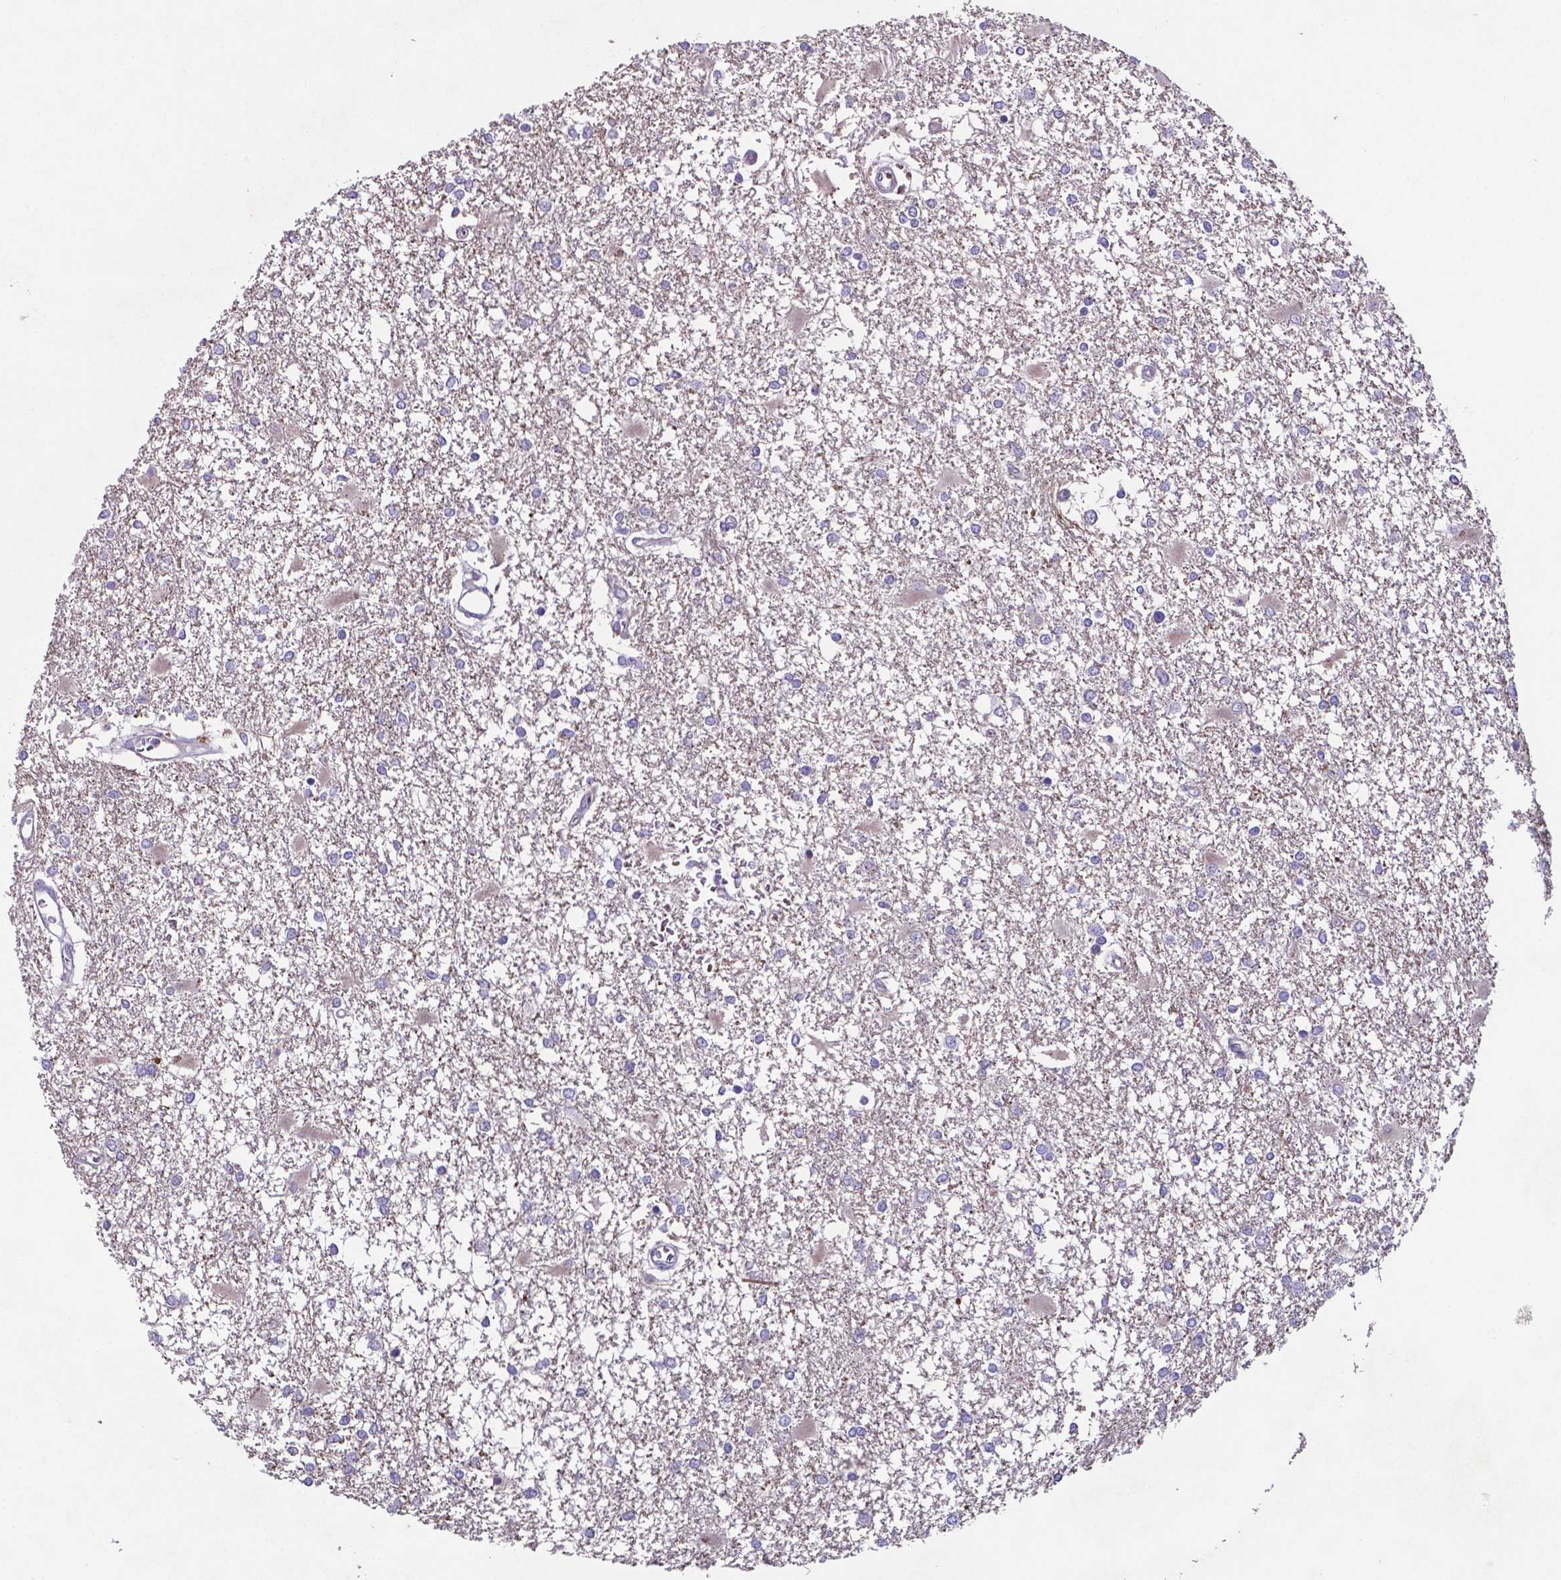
{"staining": {"intensity": "negative", "quantity": "none", "location": "none"}, "tissue": "glioma", "cell_type": "Tumor cells", "image_type": "cancer", "snomed": [{"axis": "morphology", "description": "Glioma, malignant, High grade"}, {"axis": "topography", "description": "Cerebral cortex"}], "caption": "Photomicrograph shows no significant protein expression in tumor cells of malignant glioma (high-grade).", "gene": "TYRO3", "patient": {"sex": "male", "age": 79}}